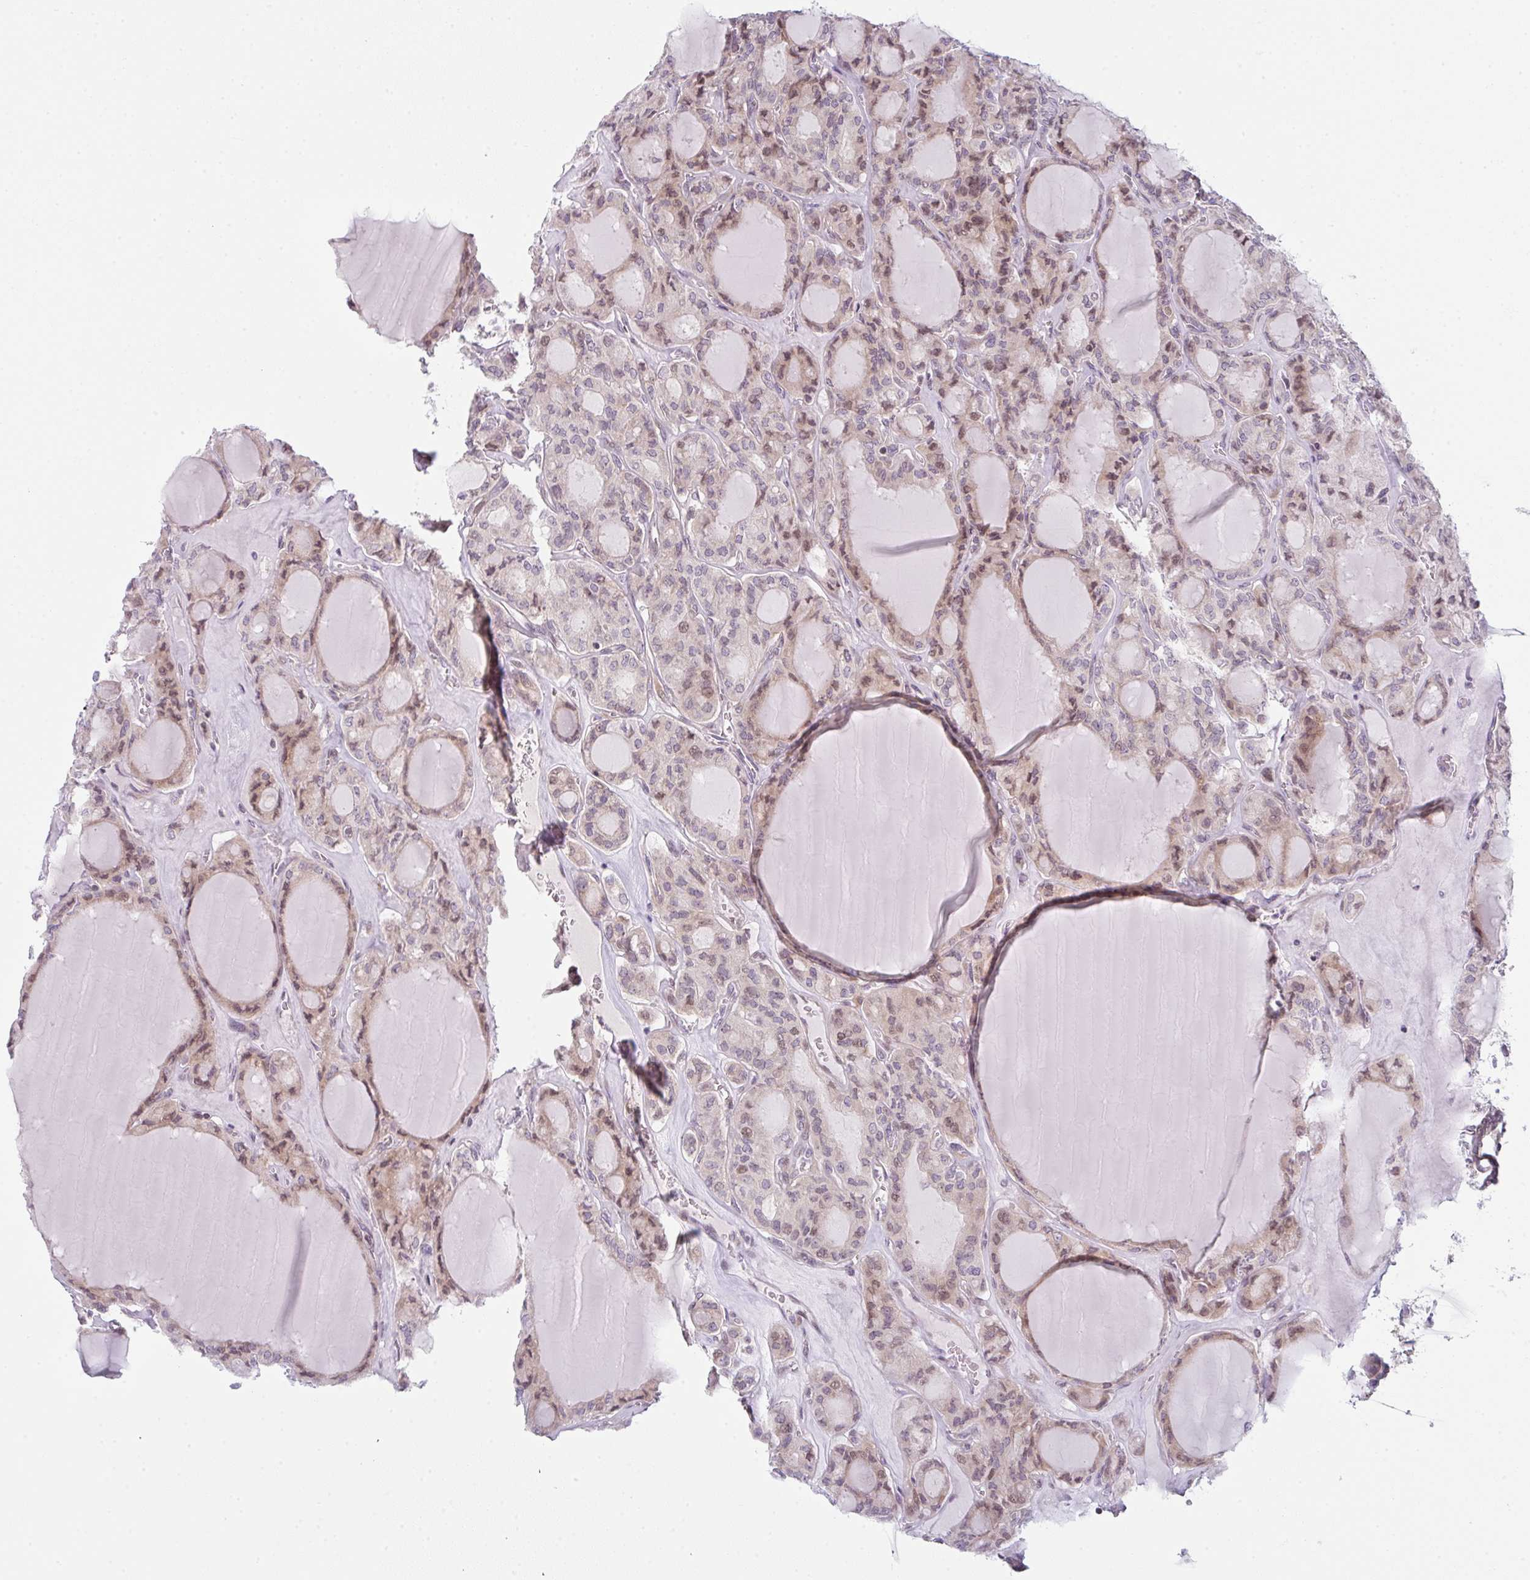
{"staining": {"intensity": "weak", "quantity": "25%-75%", "location": "cytoplasmic/membranous,nuclear"}, "tissue": "thyroid cancer", "cell_type": "Tumor cells", "image_type": "cancer", "snomed": [{"axis": "morphology", "description": "Follicular adenoma carcinoma, NOS"}, {"axis": "topography", "description": "Thyroid gland"}], "caption": "Immunohistochemistry of thyroid cancer (follicular adenoma carcinoma) shows low levels of weak cytoplasmic/membranous and nuclear expression in about 25%-75% of tumor cells.", "gene": "TMEM237", "patient": {"sex": "female", "age": 63}}